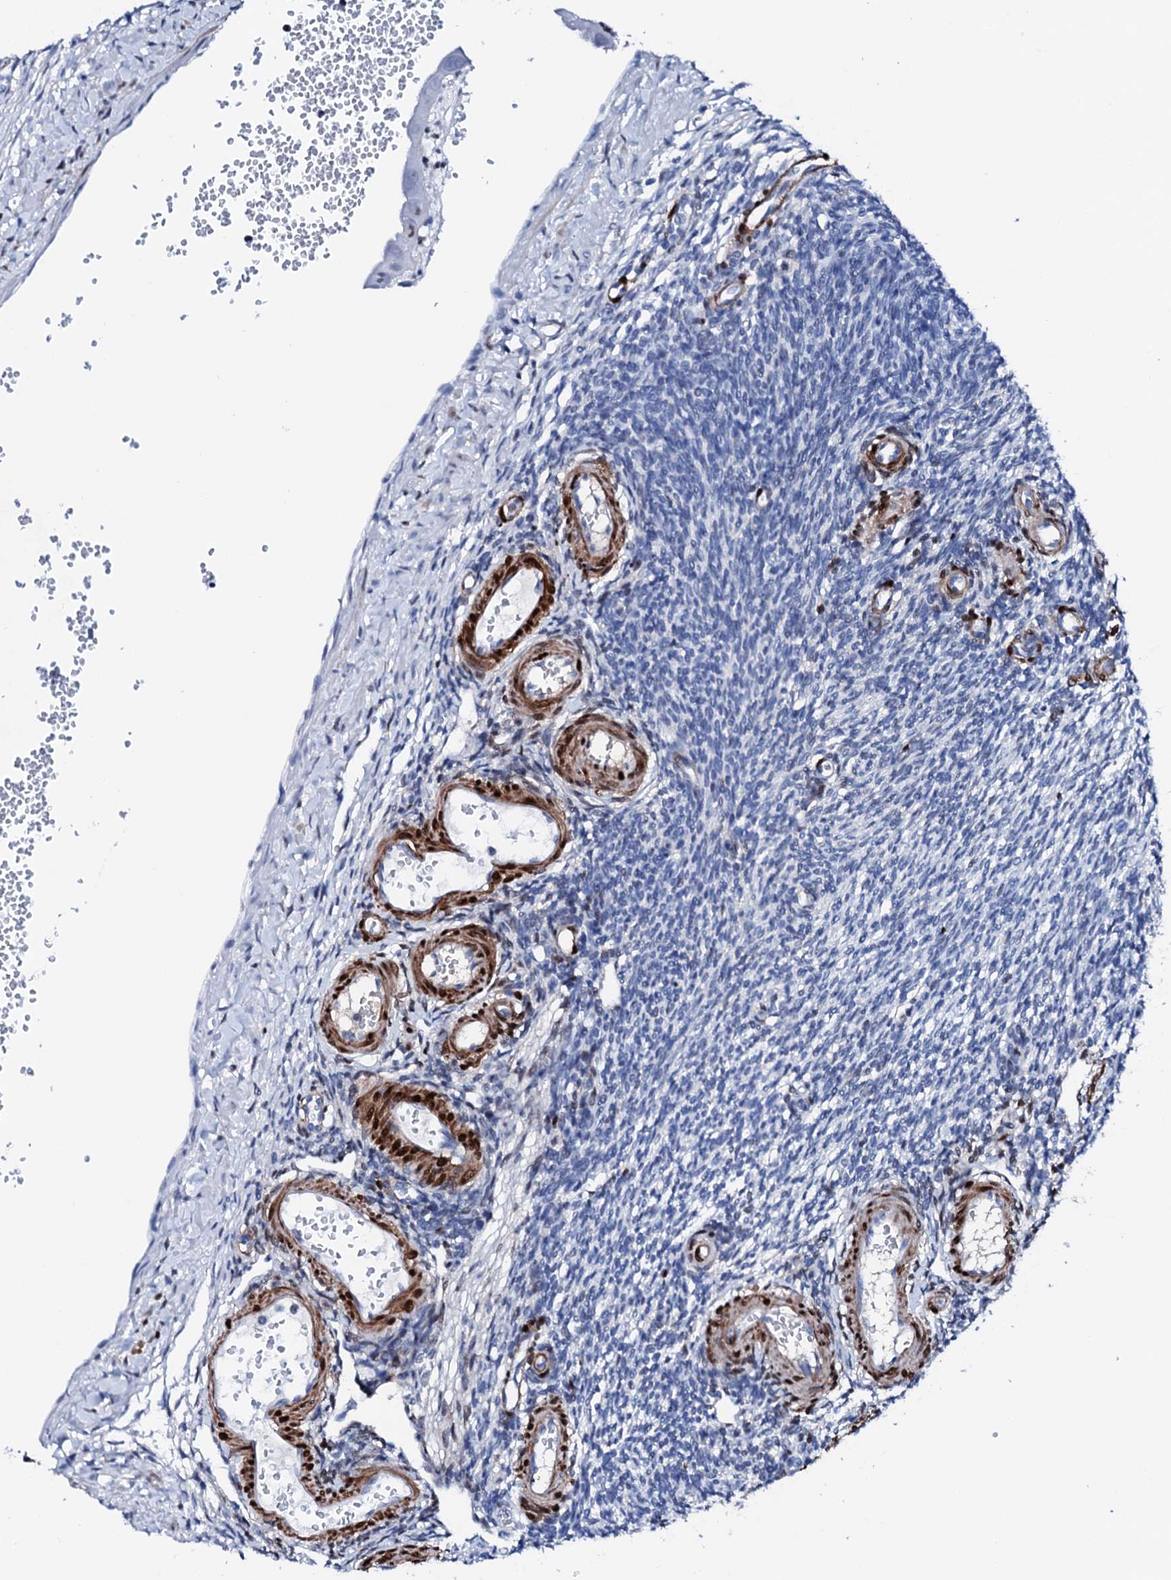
{"staining": {"intensity": "negative", "quantity": "none", "location": "none"}, "tissue": "ovary", "cell_type": "Ovarian stroma cells", "image_type": "normal", "snomed": [{"axis": "morphology", "description": "Normal tissue, NOS"}, {"axis": "morphology", "description": "Cyst, NOS"}, {"axis": "topography", "description": "Ovary"}], "caption": "High power microscopy histopathology image of an immunohistochemistry (IHC) image of benign ovary, revealing no significant expression in ovarian stroma cells.", "gene": "NRIP2", "patient": {"sex": "female", "age": 33}}